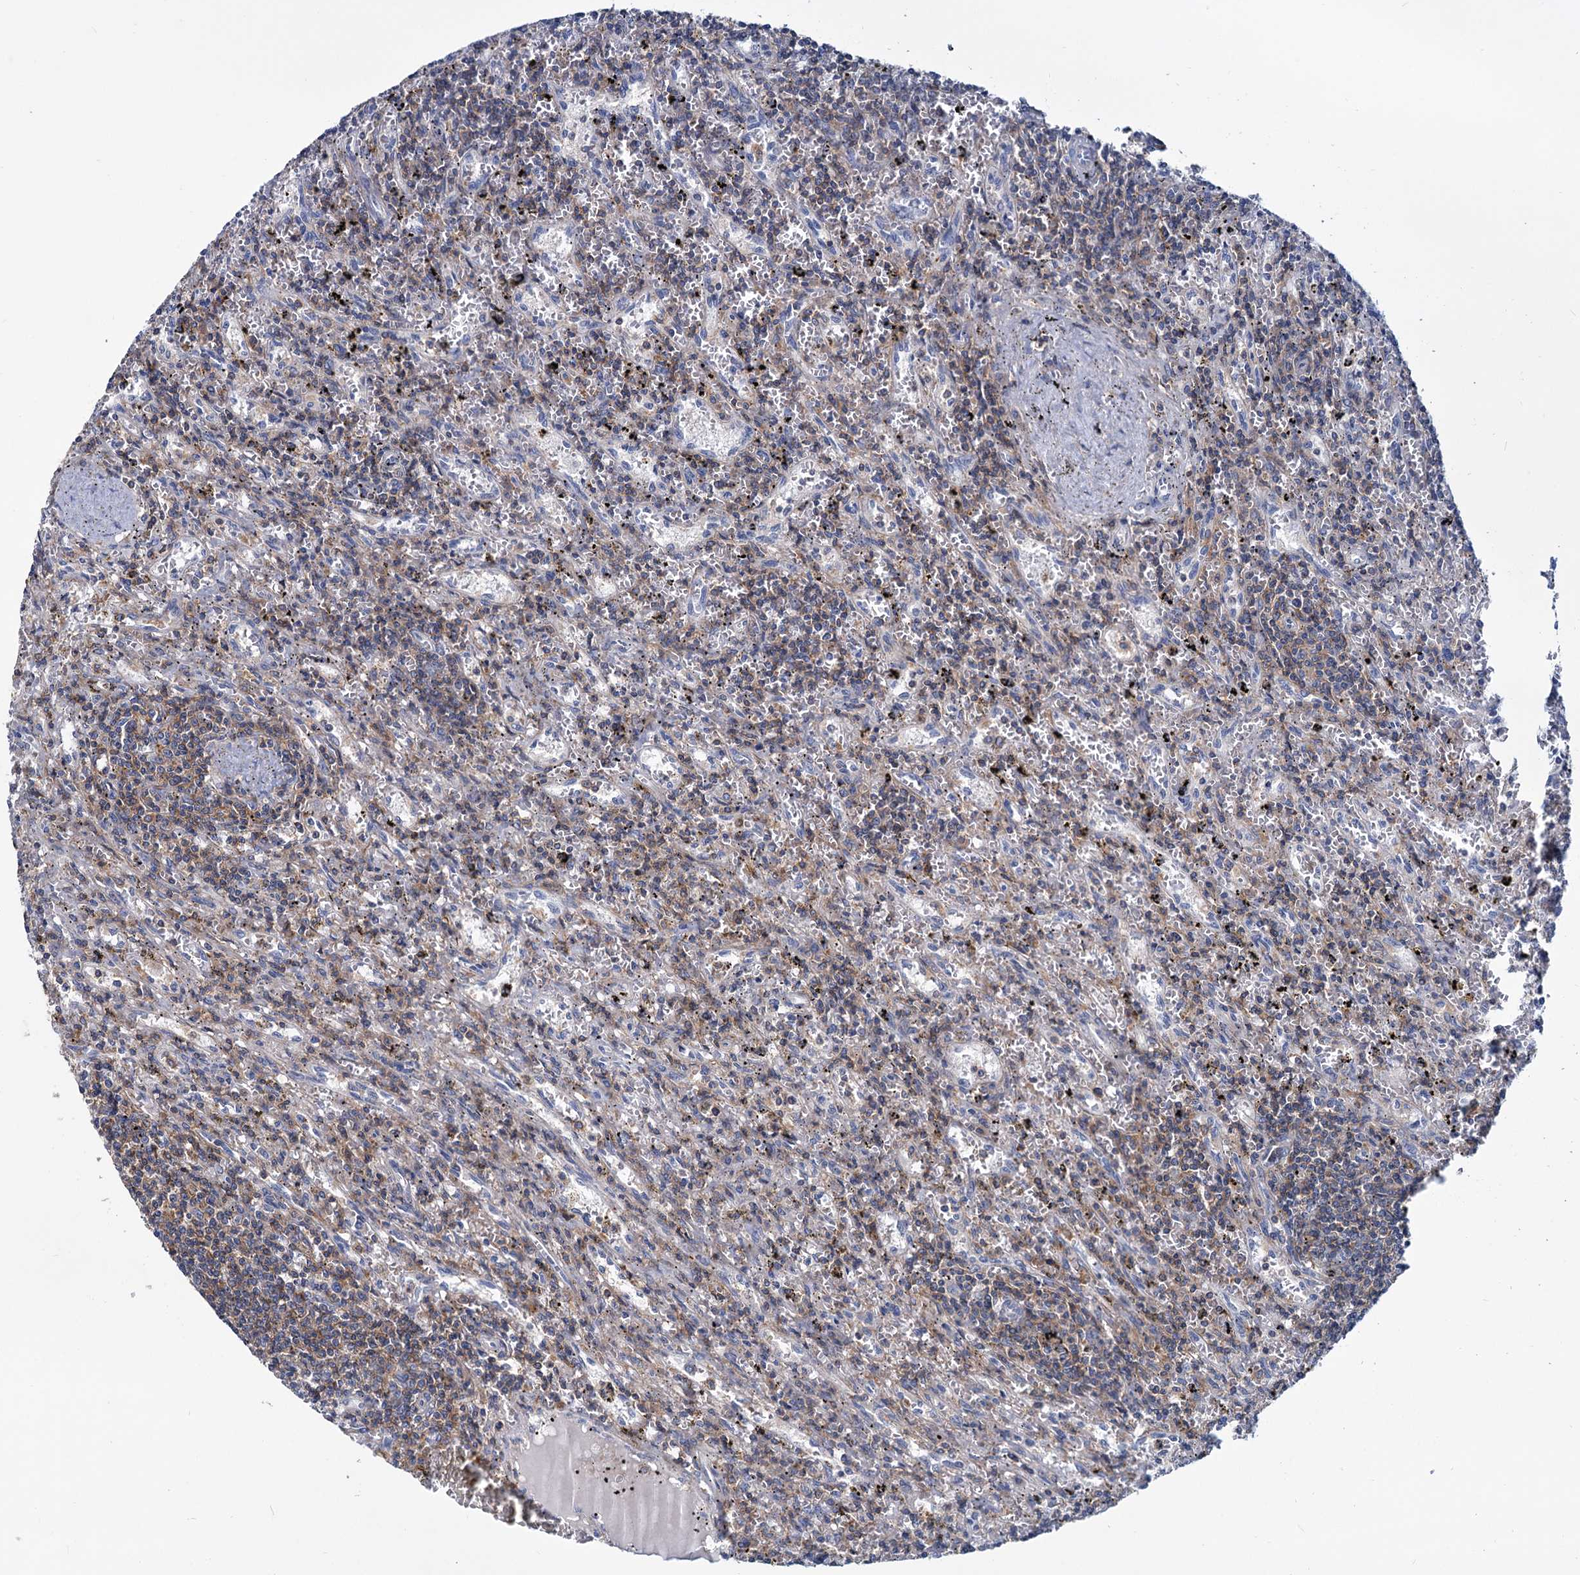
{"staining": {"intensity": "moderate", "quantity": "<25%", "location": "cytoplasmic/membranous"}, "tissue": "lymphoma", "cell_type": "Tumor cells", "image_type": "cancer", "snomed": [{"axis": "morphology", "description": "Malignant lymphoma, non-Hodgkin's type, Low grade"}, {"axis": "topography", "description": "Spleen"}], "caption": "Immunohistochemistry image of lymphoma stained for a protein (brown), which demonstrates low levels of moderate cytoplasmic/membranous staining in about <25% of tumor cells.", "gene": "LRCH4", "patient": {"sex": "male", "age": 76}}